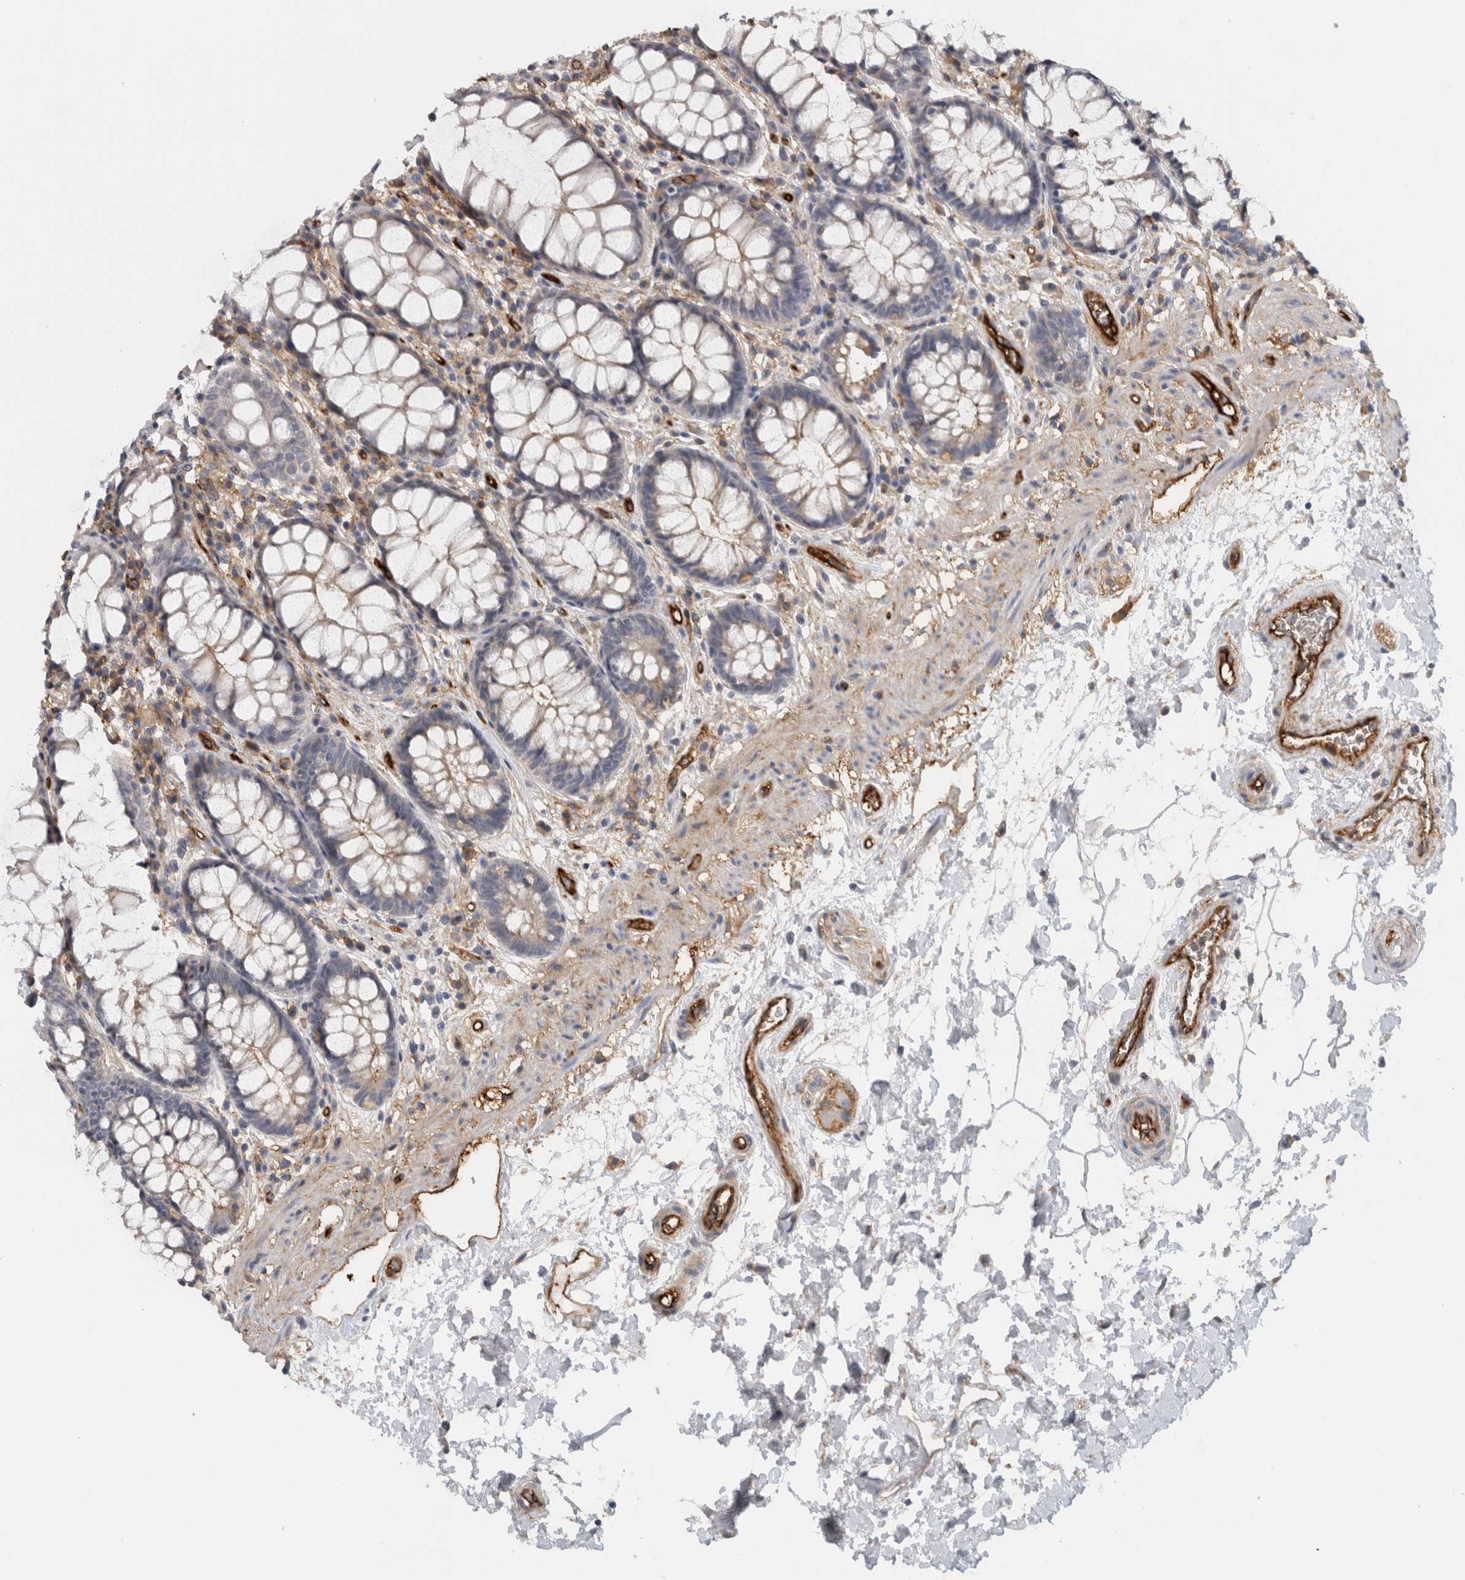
{"staining": {"intensity": "weak", "quantity": "<25%", "location": "cytoplasmic/membranous"}, "tissue": "rectum", "cell_type": "Glandular cells", "image_type": "normal", "snomed": [{"axis": "morphology", "description": "Normal tissue, NOS"}, {"axis": "topography", "description": "Rectum"}], "caption": "Benign rectum was stained to show a protein in brown. There is no significant staining in glandular cells. (DAB (3,3'-diaminobenzidine) IHC, high magnification).", "gene": "CD59", "patient": {"sex": "male", "age": 64}}